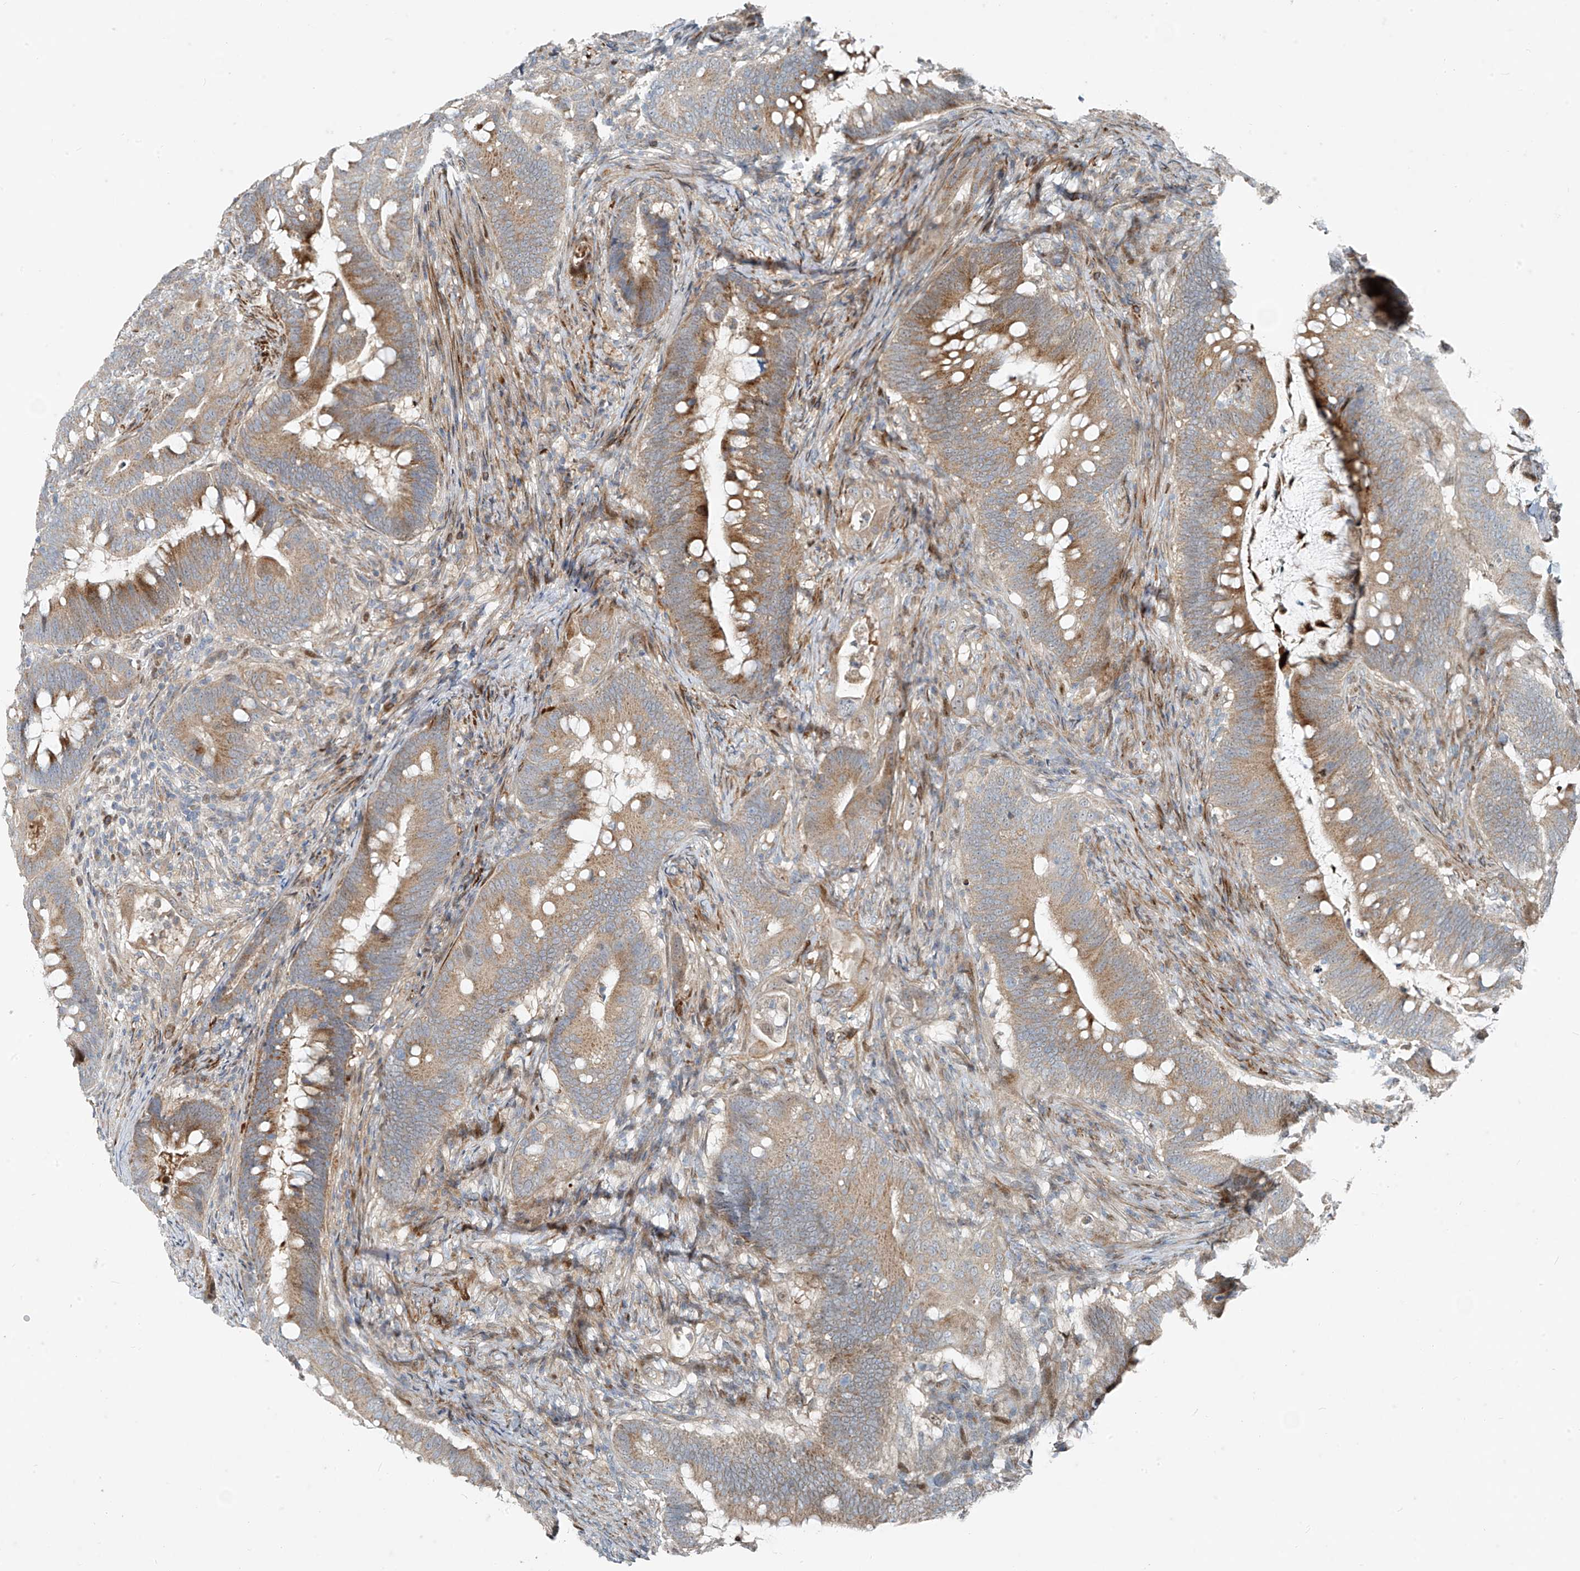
{"staining": {"intensity": "moderate", "quantity": "25%-75%", "location": "cytoplasmic/membranous"}, "tissue": "colorectal cancer", "cell_type": "Tumor cells", "image_type": "cancer", "snomed": [{"axis": "morphology", "description": "Adenocarcinoma, NOS"}, {"axis": "topography", "description": "Colon"}], "caption": "Human adenocarcinoma (colorectal) stained with a brown dye demonstrates moderate cytoplasmic/membranous positive staining in about 25%-75% of tumor cells.", "gene": "PPCS", "patient": {"sex": "female", "age": 66}}